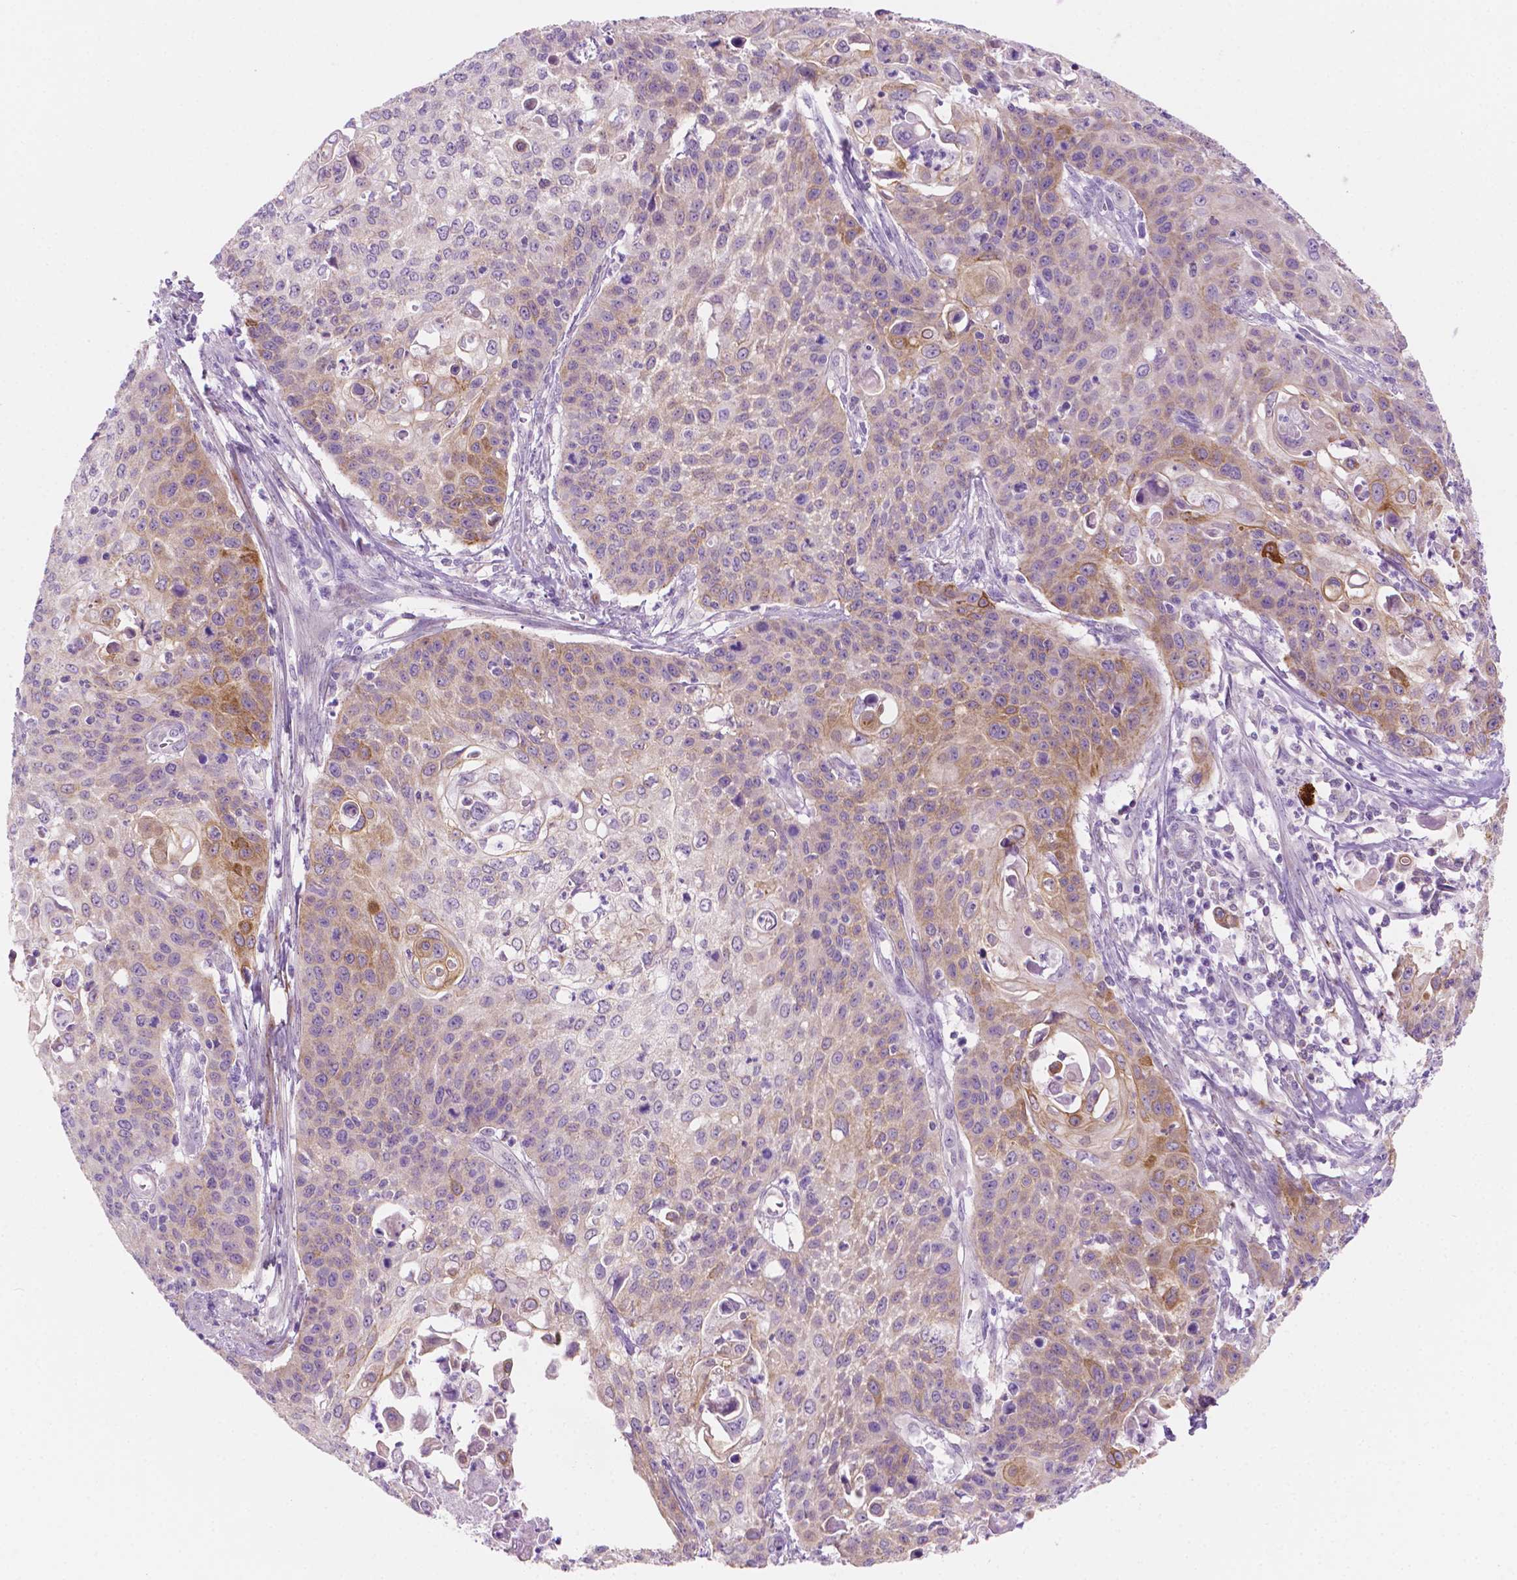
{"staining": {"intensity": "moderate", "quantity": "<25%", "location": "cytoplasmic/membranous"}, "tissue": "cervical cancer", "cell_type": "Tumor cells", "image_type": "cancer", "snomed": [{"axis": "morphology", "description": "Squamous cell carcinoma, NOS"}, {"axis": "topography", "description": "Cervix"}], "caption": "Approximately <25% of tumor cells in human cervical squamous cell carcinoma exhibit moderate cytoplasmic/membranous protein positivity as visualized by brown immunohistochemical staining.", "gene": "EPPK1", "patient": {"sex": "female", "age": 65}}